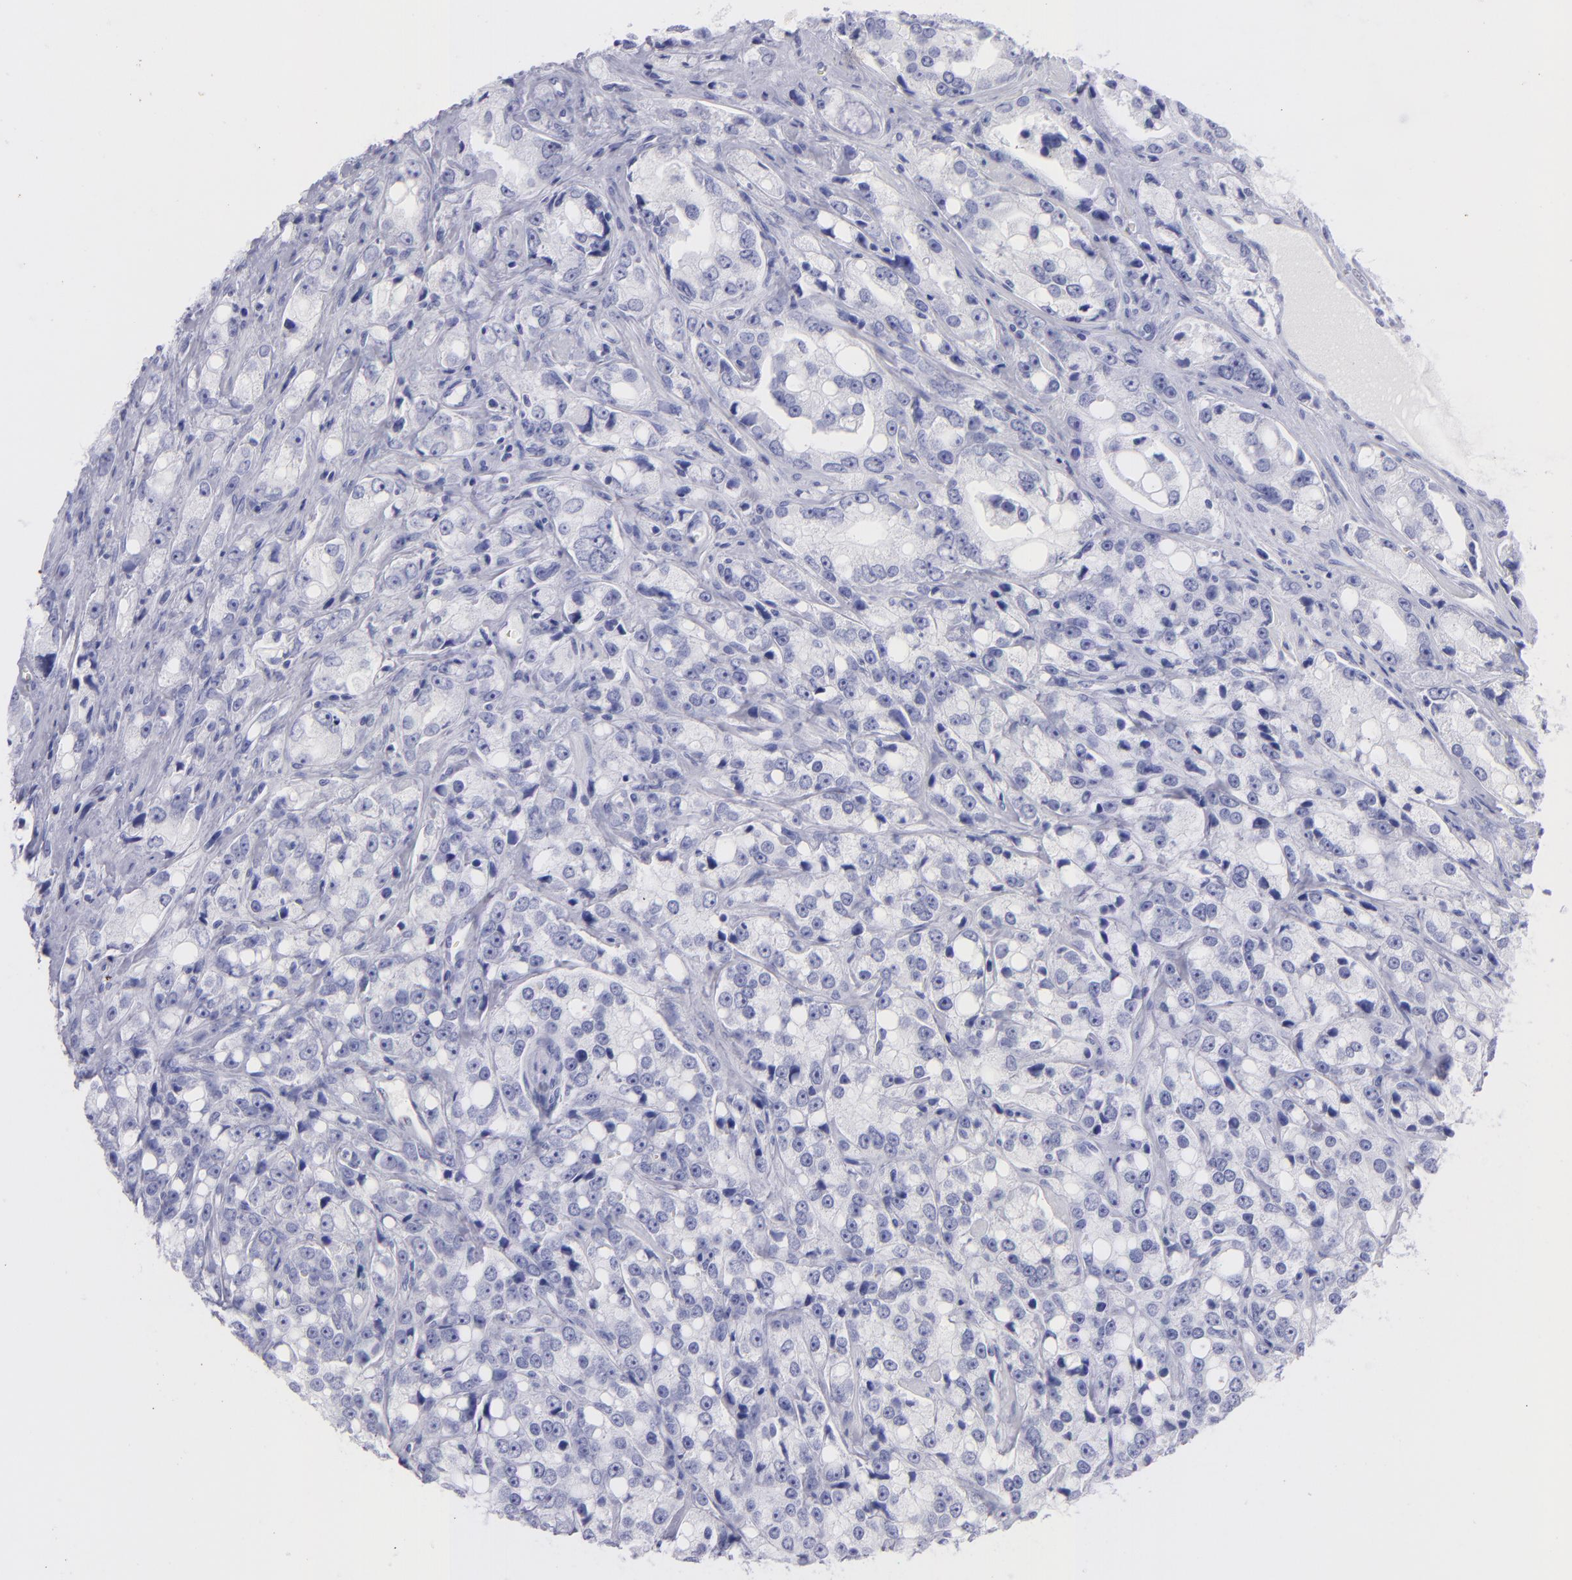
{"staining": {"intensity": "negative", "quantity": "none", "location": "none"}, "tissue": "prostate cancer", "cell_type": "Tumor cells", "image_type": "cancer", "snomed": [{"axis": "morphology", "description": "Adenocarcinoma, High grade"}, {"axis": "topography", "description": "Prostate"}], "caption": "This is an immunohistochemistry (IHC) image of adenocarcinoma (high-grade) (prostate). There is no expression in tumor cells.", "gene": "SLC1A2", "patient": {"sex": "male", "age": 67}}